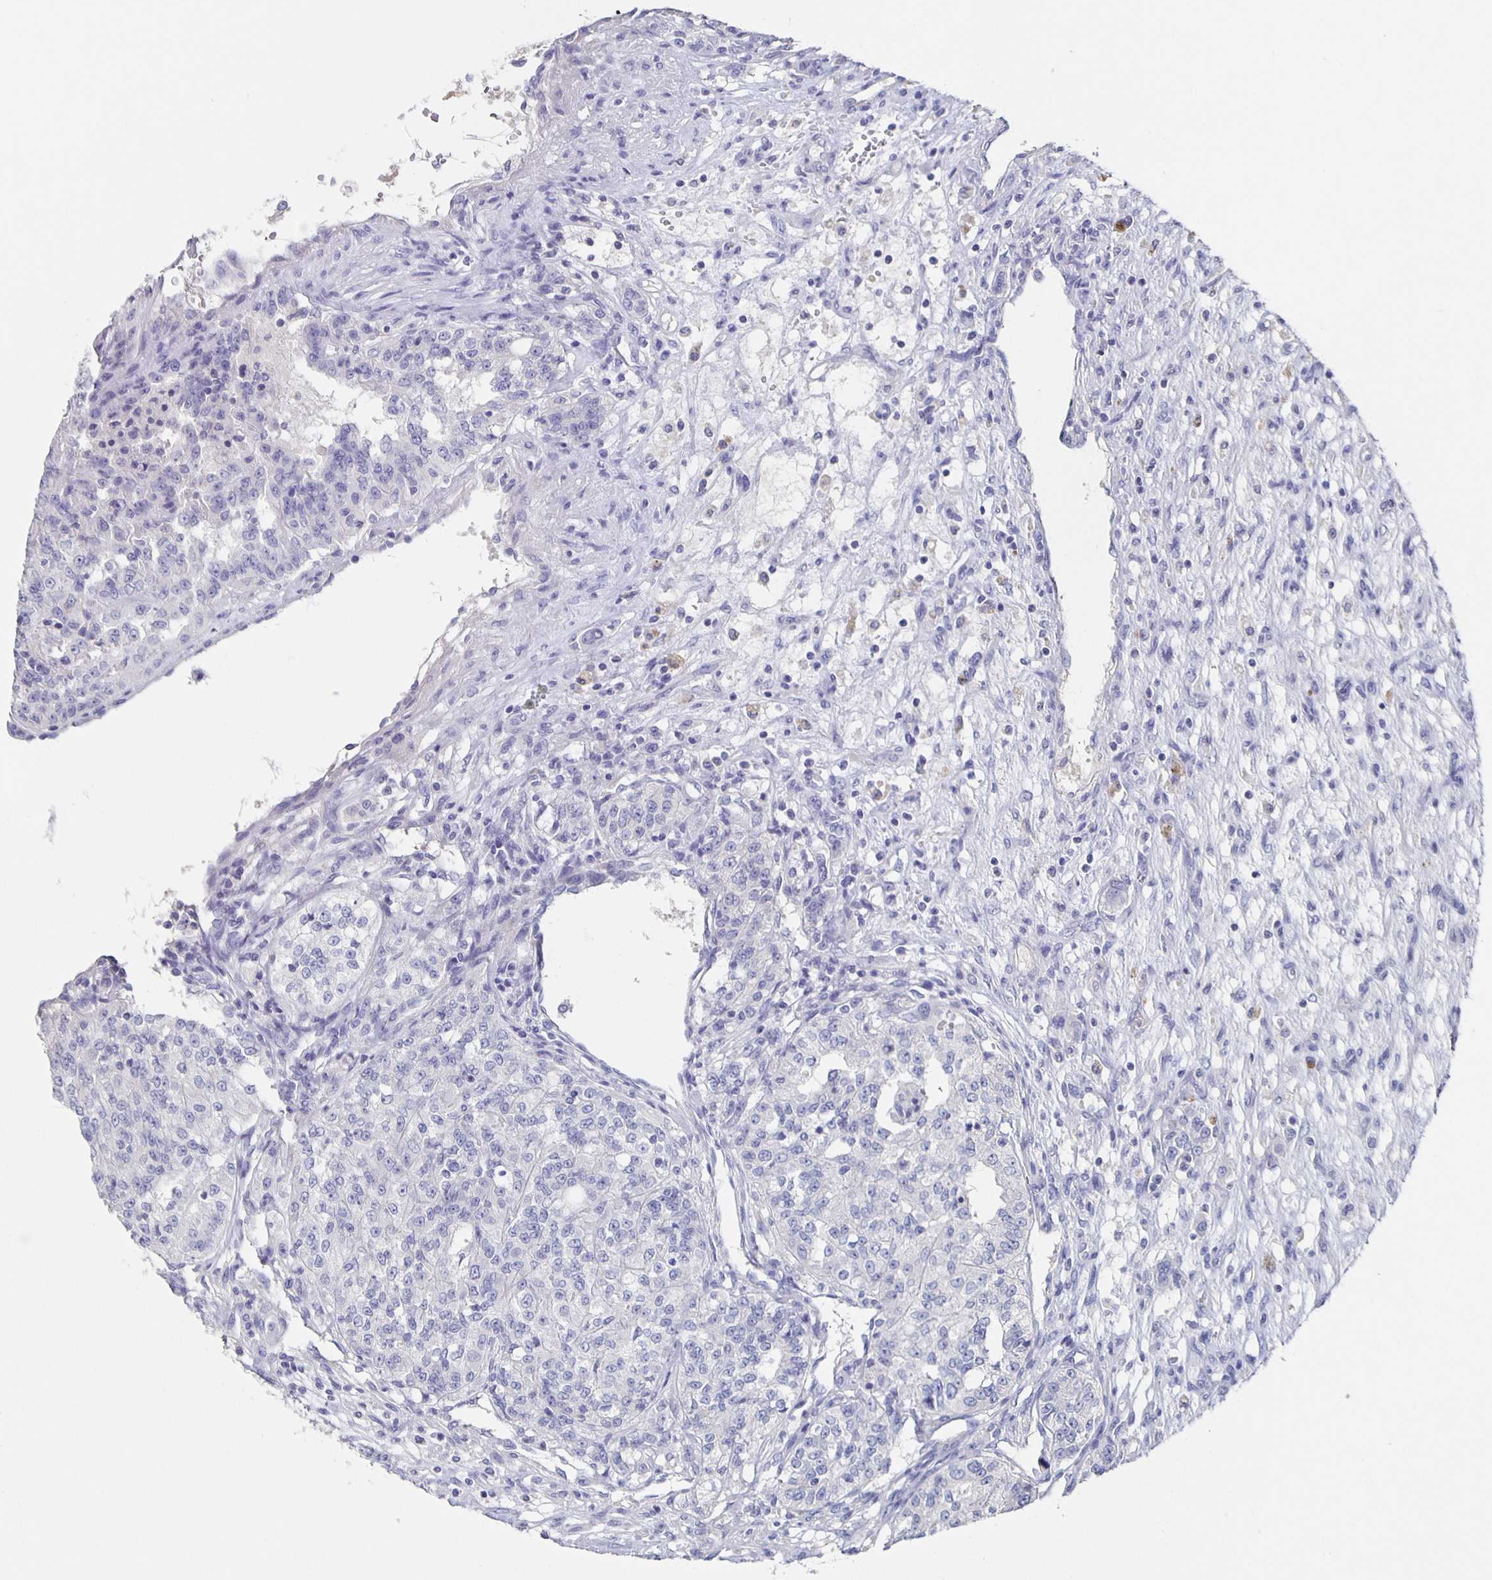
{"staining": {"intensity": "negative", "quantity": "none", "location": "none"}, "tissue": "renal cancer", "cell_type": "Tumor cells", "image_type": "cancer", "snomed": [{"axis": "morphology", "description": "Adenocarcinoma, NOS"}, {"axis": "topography", "description": "Kidney"}], "caption": "A photomicrograph of human renal adenocarcinoma is negative for staining in tumor cells. (DAB (3,3'-diaminobenzidine) IHC visualized using brightfield microscopy, high magnification).", "gene": "CACNA2D2", "patient": {"sex": "female", "age": 63}}